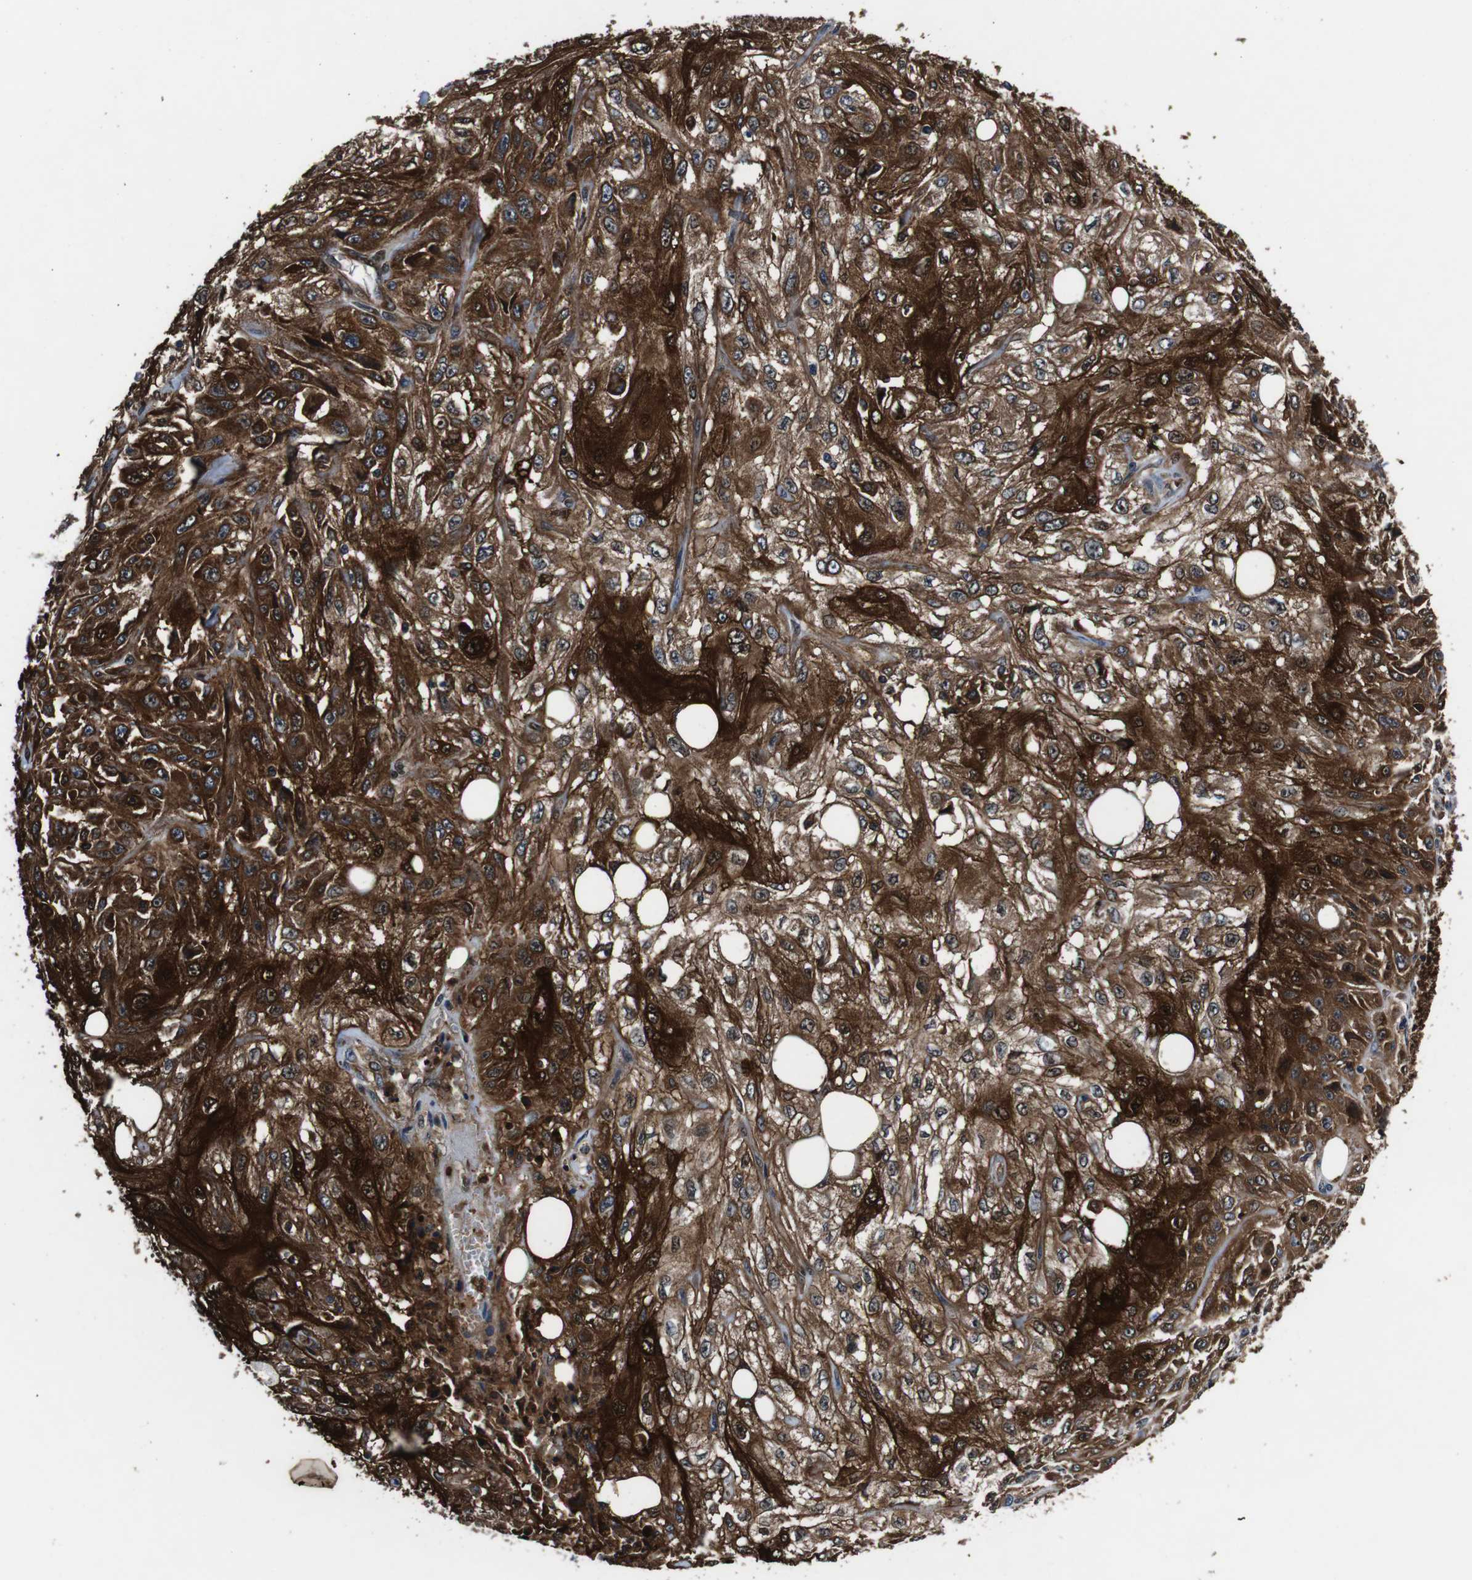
{"staining": {"intensity": "strong", "quantity": ">75%", "location": "cytoplasmic/membranous,nuclear"}, "tissue": "skin cancer", "cell_type": "Tumor cells", "image_type": "cancer", "snomed": [{"axis": "morphology", "description": "Squamous cell carcinoma, NOS"}, {"axis": "topography", "description": "Skin"}], "caption": "Protein analysis of skin cancer (squamous cell carcinoma) tissue exhibits strong cytoplasmic/membranous and nuclear expression in approximately >75% of tumor cells. (DAB = brown stain, brightfield microscopy at high magnification).", "gene": "ANXA1", "patient": {"sex": "male", "age": 75}}